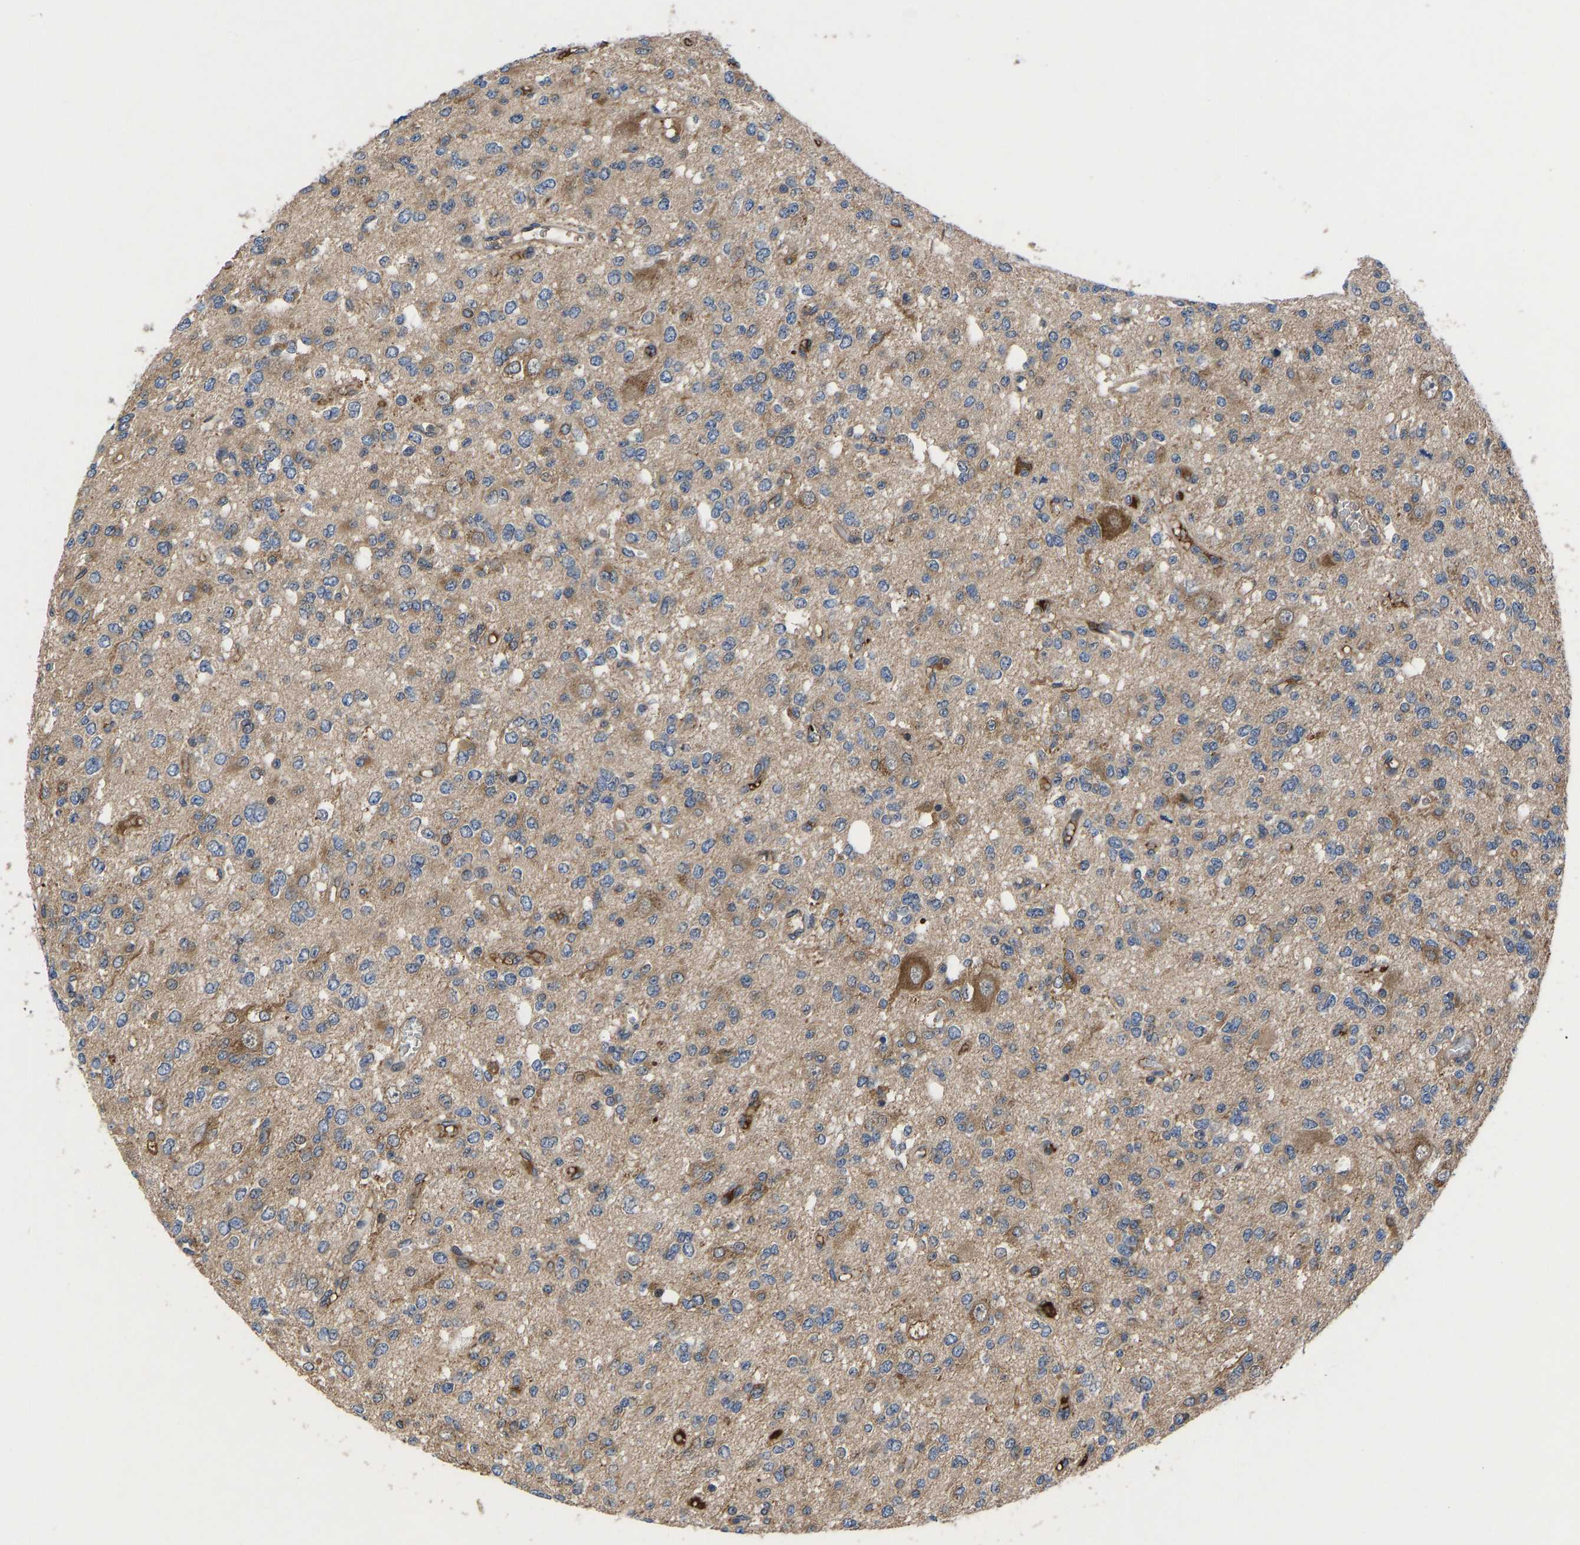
{"staining": {"intensity": "moderate", "quantity": "25%-75%", "location": "cytoplasmic/membranous"}, "tissue": "glioma", "cell_type": "Tumor cells", "image_type": "cancer", "snomed": [{"axis": "morphology", "description": "Glioma, malignant, Low grade"}, {"axis": "topography", "description": "Brain"}], "caption": "Glioma tissue demonstrates moderate cytoplasmic/membranous expression in approximately 25%-75% of tumor cells, visualized by immunohistochemistry.", "gene": "FRRS1", "patient": {"sex": "male", "age": 38}}